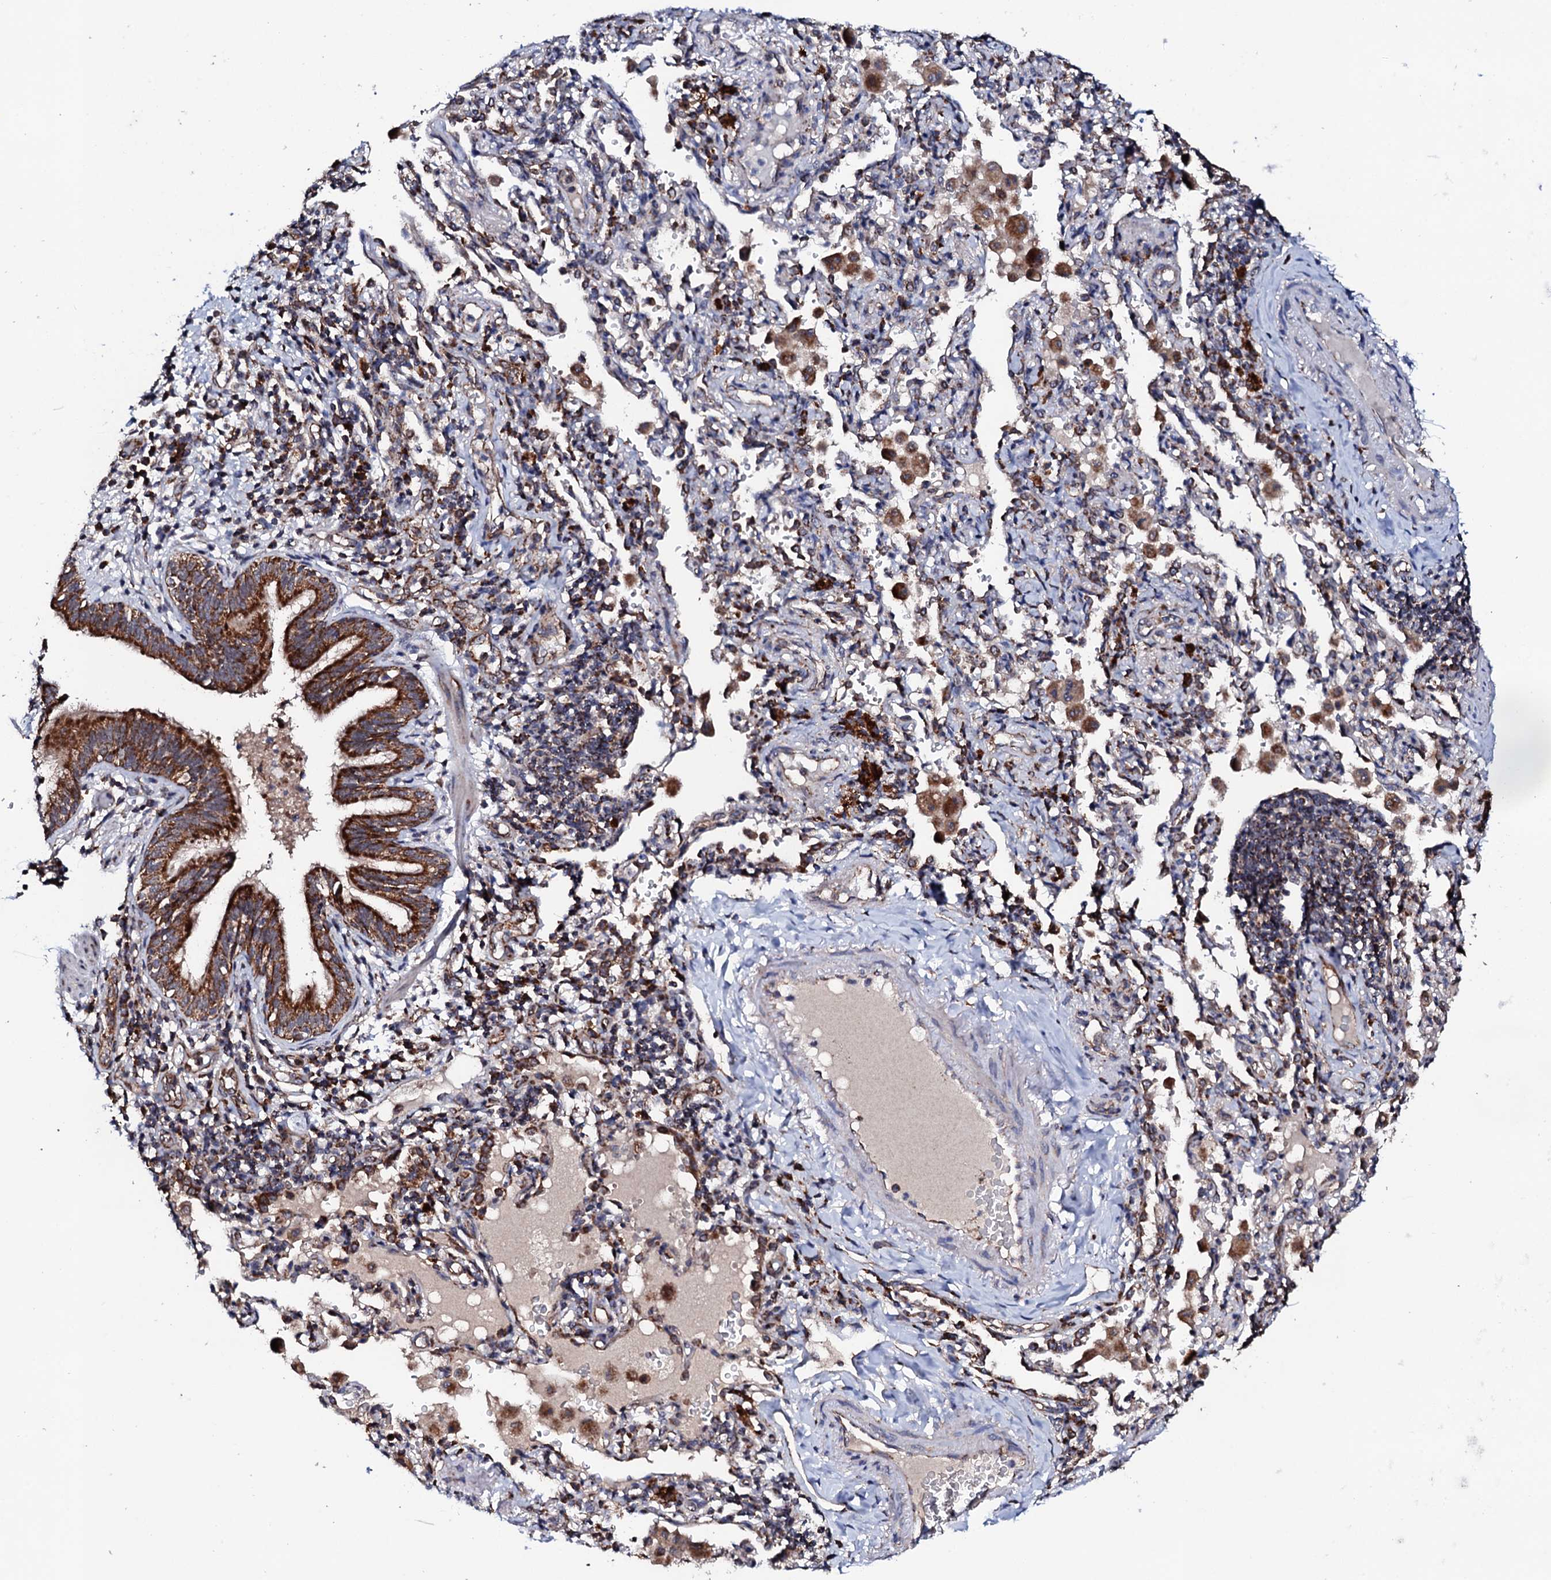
{"staining": {"intensity": "strong", "quantity": ">75%", "location": "cytoplasmic/membranous"}, "tissue": "bronchus", "cell_type": "Respiratory epithelial cells", "image_type": "normal", "snomed": [{"axis": "morphology", "description": "Normal tissue, NOS"}, {"axis": "topography", "description": "Cartilage tissue"}, {"axis": "topography", "description": "Bronchus"}], "caption": "High-power microscopy captured an IHC photomicrograph of normal bronchus, revealing strong cytoplasmic/membranous positivity in about >75% of respiratory epithelial cells.", "gene": "MTIF3", "patient": {"sex": "female", "age": 36}}